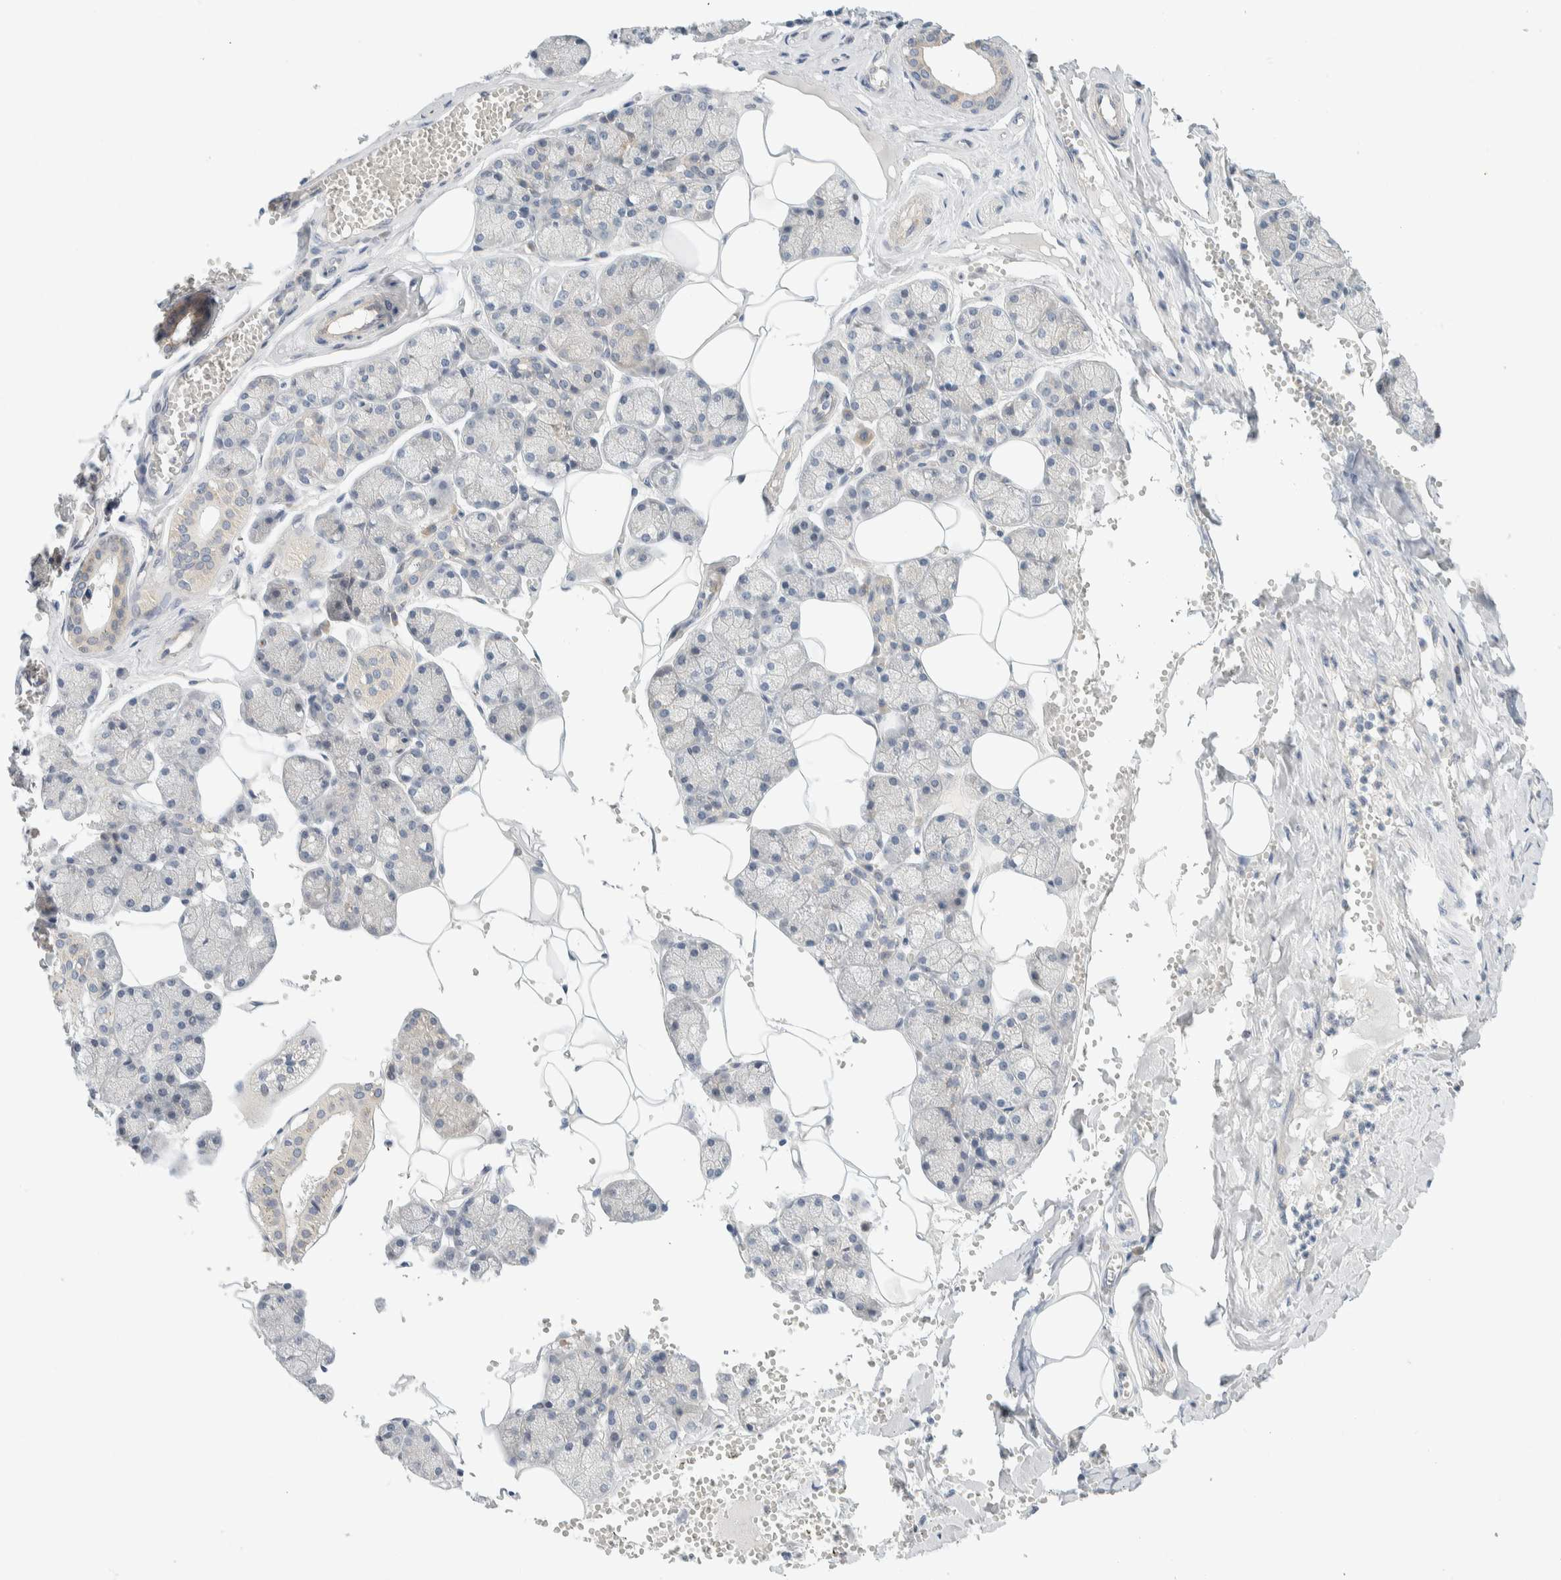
{"staining": {"intensity": "weak", "quantity": "<25%", "location": "cytoplasmic/membranous"}, "tissue": "salivary gland", "cell_type": "Glandular cells", "image_type": "normal", "snomed": [{"axis": "morphology", "description": "Normal tissue, NOS"}, {"axis": "topography", "description": "Salivary gland"}], "caption": "High magnification brightfield microscopy of normal salivary gland stained with DAB (brown) and counterstained with hematoxylin (blue): glandular cells show no significant expression.", "gene": "TMEM184B", "patient": {"sex": "male", "age": 62}}